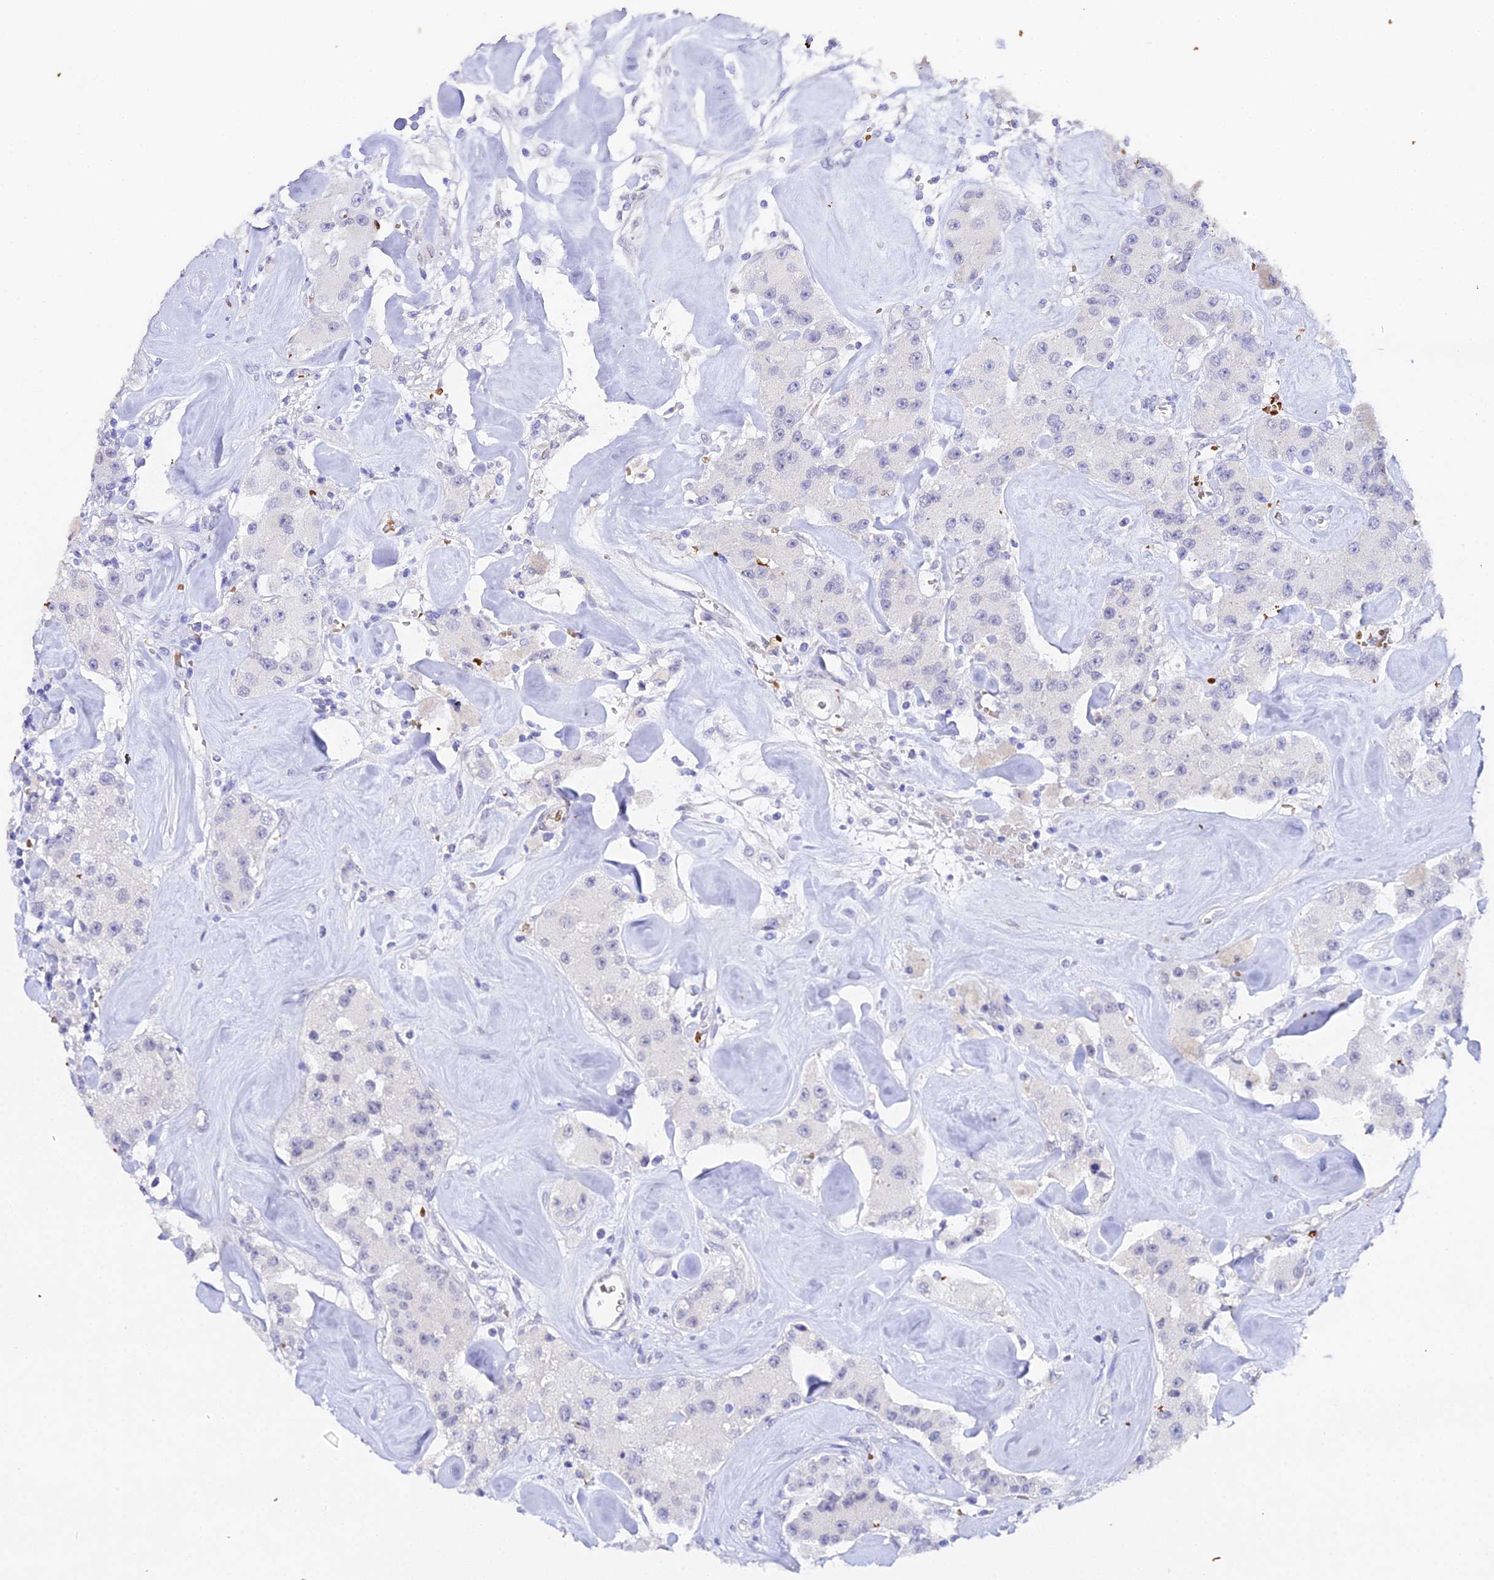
{"staining": {"intensity": "negative", "quantity": "none", "location": "none"}, "tissue": "carcinoid", "cell_type": "Tumor cells", "image_type": "cancer", "snomed": [{"axis": "morphology", "description": "Carcinoid, malignant, NOS"}, {"axis": "topography", "description": "Pancreas"}], "caption": "This micrograph is of malignant carcinoid stained with IHC to label a protein in brown with the nuclei are counter-stained blue. There is no staining in tumor cells.", "gene": "CFAP45", "patient": {"sex": "male", "age": 41}}